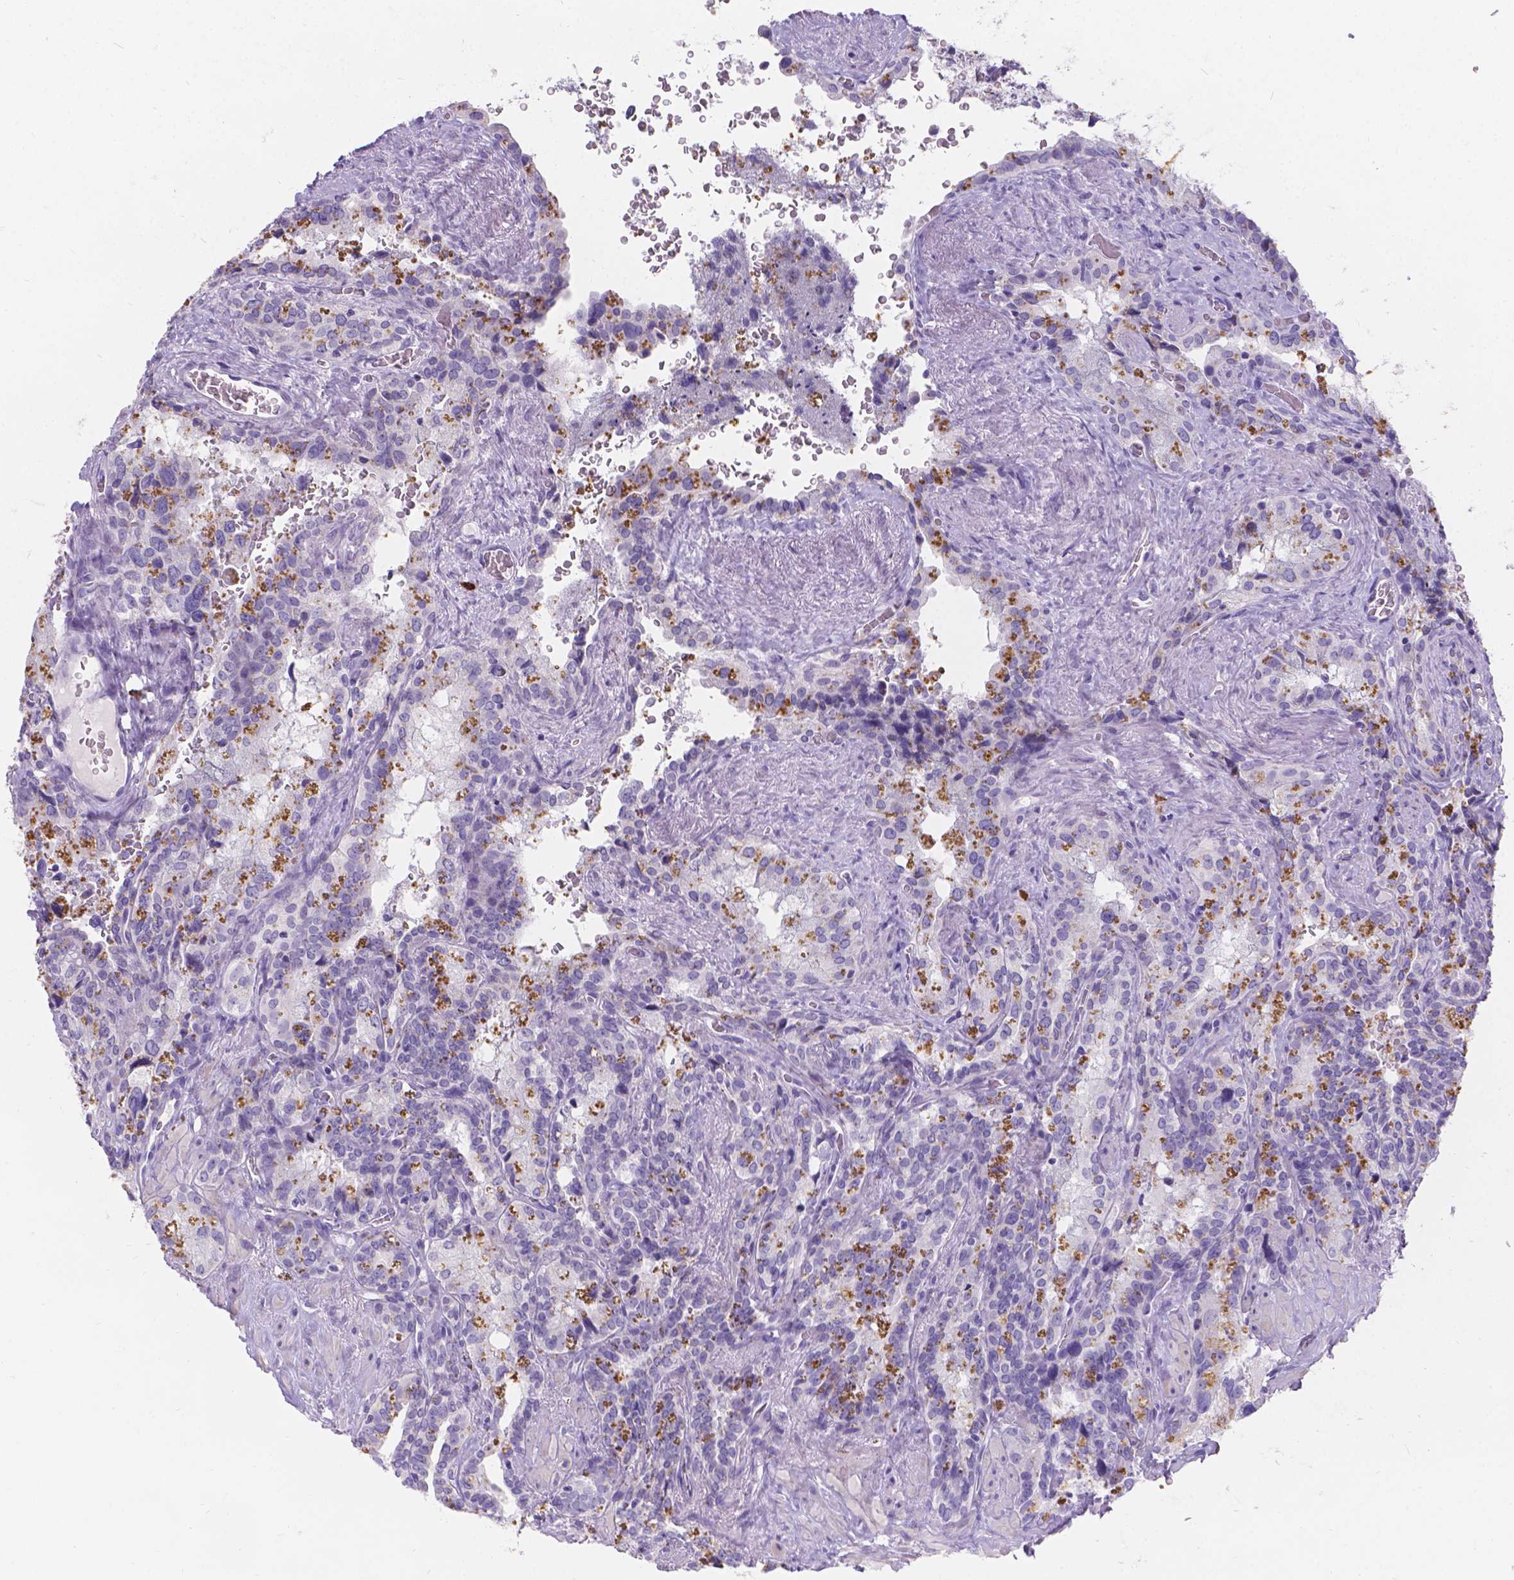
{"staining": {"intensity": "negative", "quantity": "none", "location": "none"}, "tissue": "seminal vesicle", "cell_type": "Glandular cells", "image_type": "normal", "snomed": [{"axis": "morphology", "description": "Normal tissue, NOS"}, {"axis": "topography", "description": "Prostate"}, {"axis": "topography", "description": "Seminal veicle"}], "caption": "Protein analysis of unremarkable seminal vesicle exhibits no significant expression in glandular cells. Brightfield microscopy of immunohistochemistry (IHC) stained with DAB (3,3'-diaminobenzidine) (brown) and hematoxylin (blue), captured at high magnification.", "gene": "GNRHR", "patient": {"sex": "male", "age": 71}}